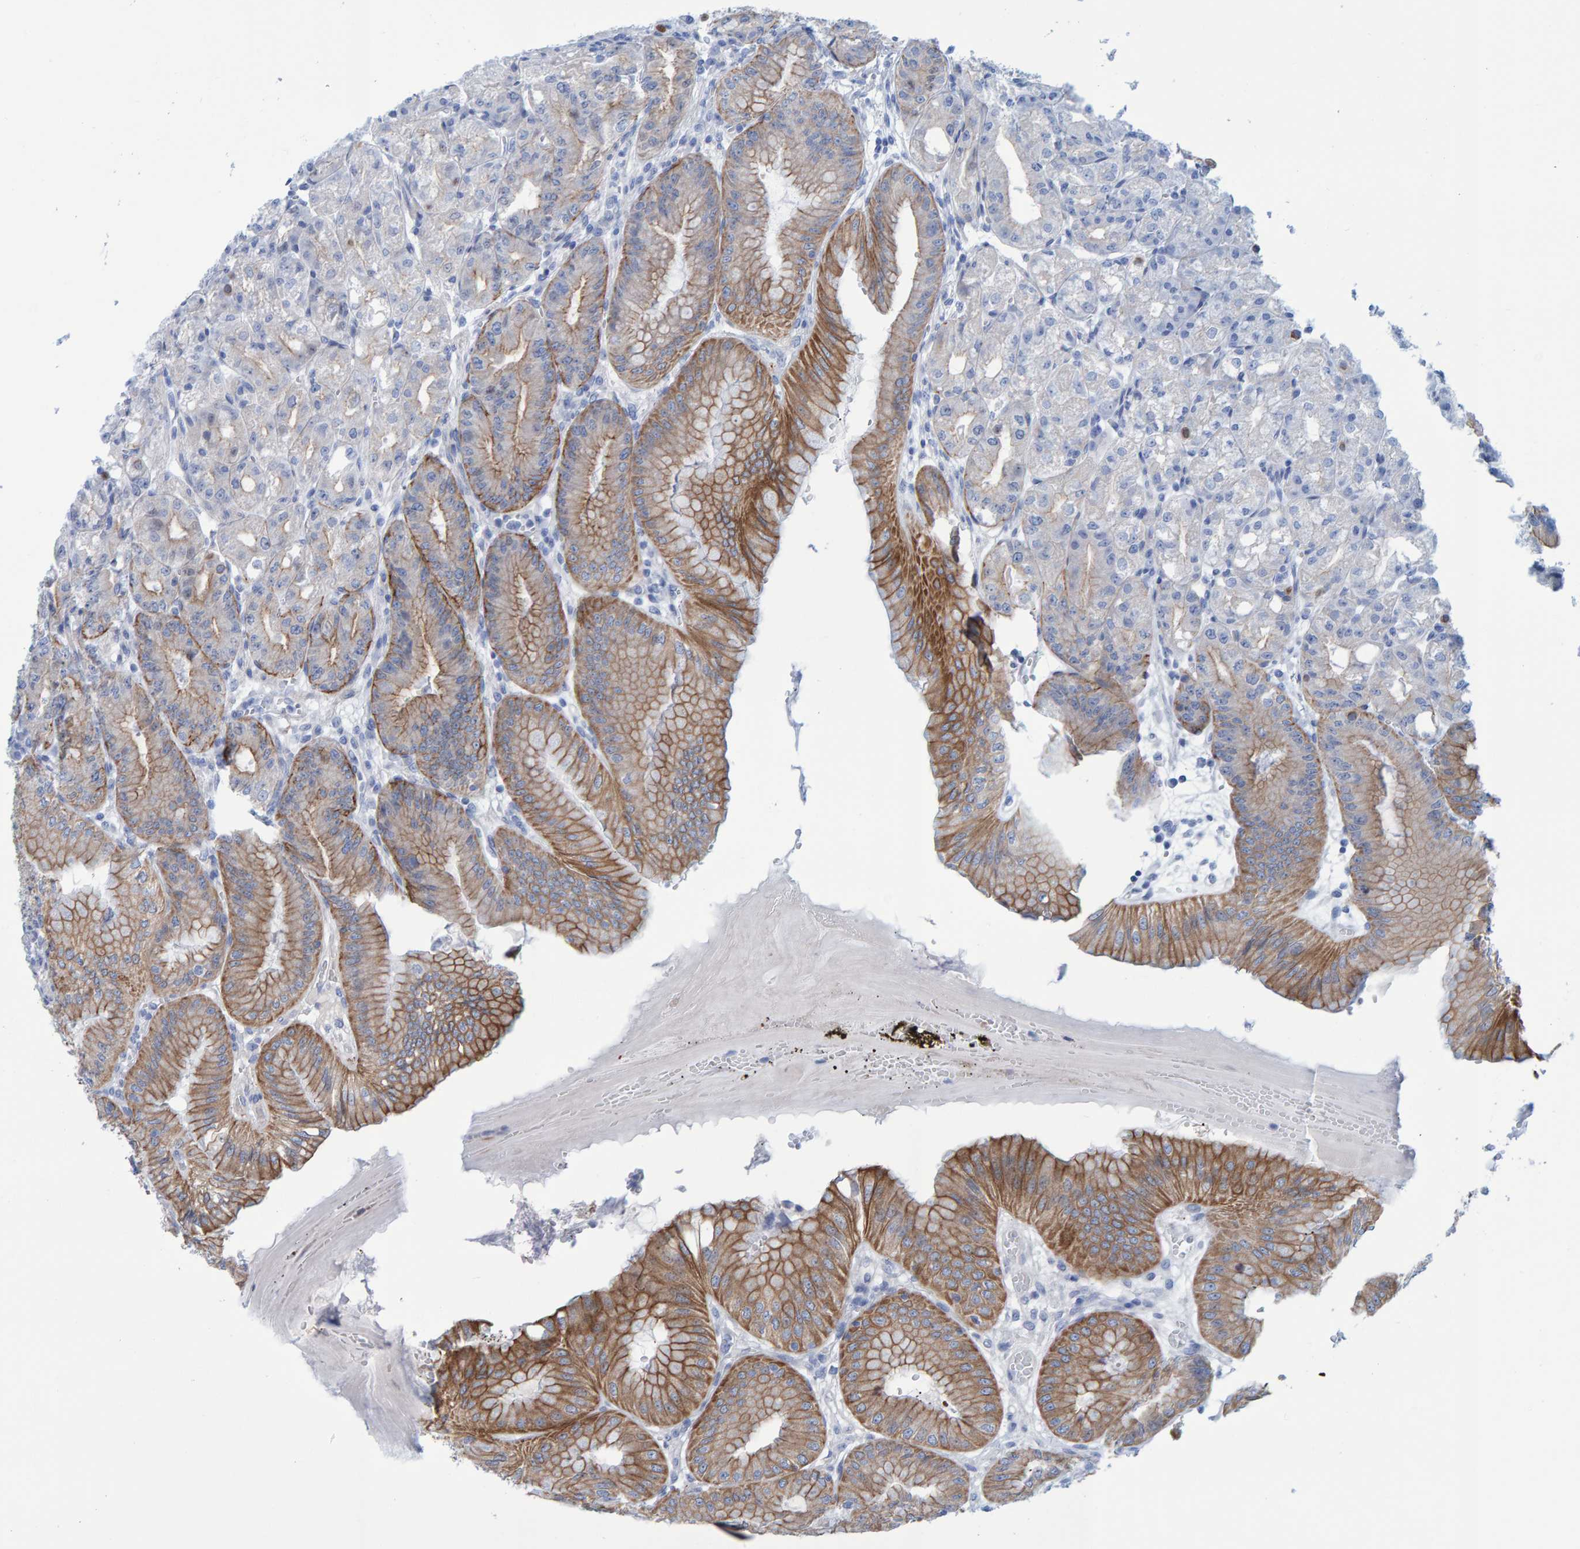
{"staining": {"intensity": "moderate", "quantity": "25%-75%", "location": "cytoplasmic/membranous"}, "tissue": "stomach", "cell_type": "Glandular cells", "image_type": "normal", "snomed": [{"axis": "morphology", "description": "Normal tissue, NOS"}, {"axis": "topography", "description": "Stomach, lower"}], "caption": "IHC micrograph of benign human stomach stained for a protein (brown), which exhibits medium levels of moderate cytoplasmic/membranous positivity in approximately 25%-75% of glandular cells.", "gene": "JAKMIP3", "patient": {"sex": "male", "age": 71}}